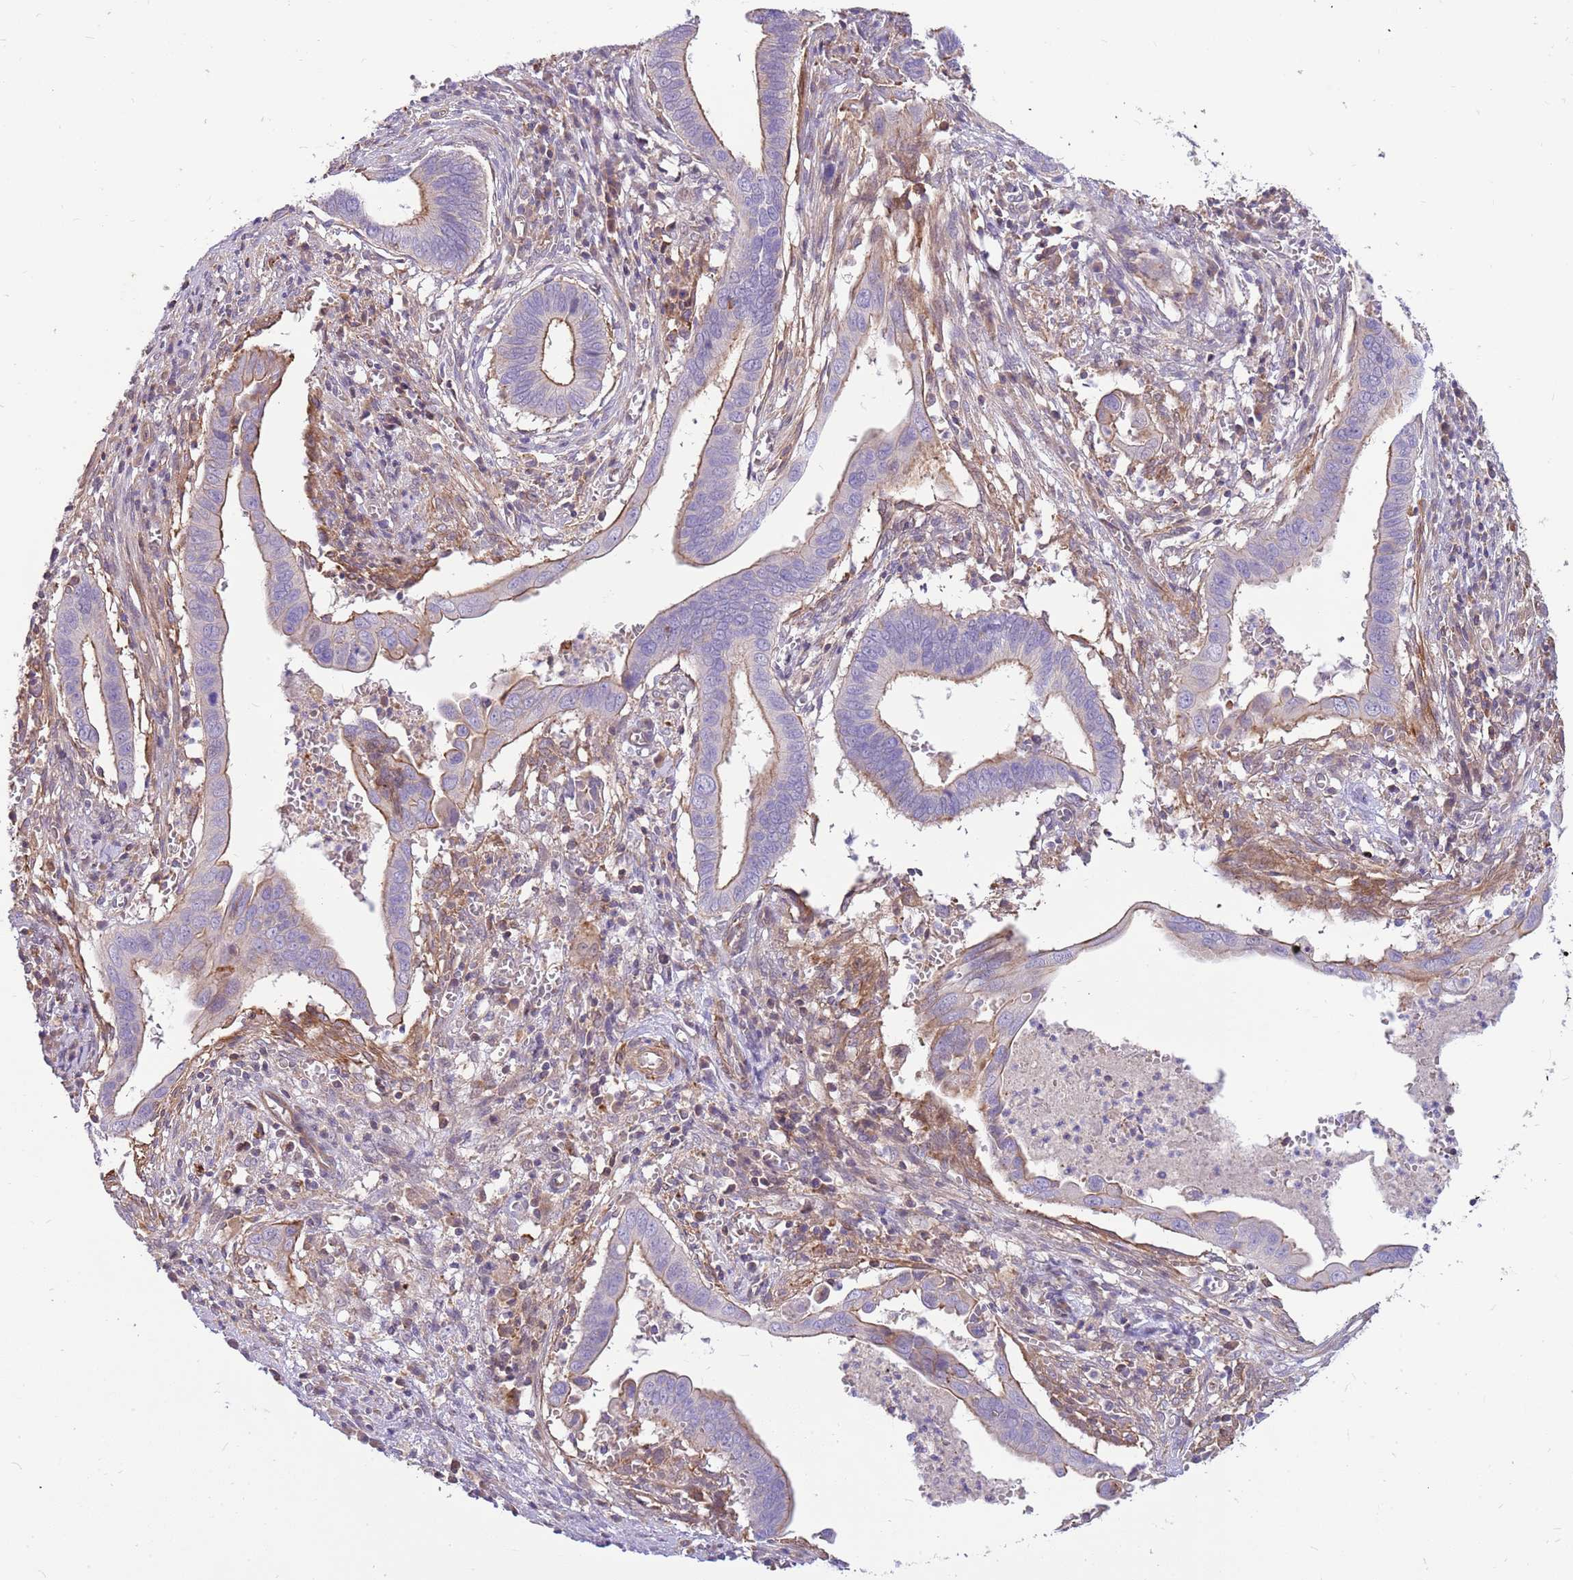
{"staining": {"intensity": "moderate", "quantity": "25%-75%", "location": "cytoplasmic/membranous"}, "tissue": "cervical cancer", "cell_type": "Tumor cells", "image_type": "cancer", "snomed": [{"axis": "morphology", "description": "Adenocarcinoma, NOS"}, {"axis": "topography", "description": "Cervix"}], "caption": "Immunohistochemistry (IHC) image of cervical adenocarcinoma stained for a protein (brown), which displays medium levels of moderate cytoplasmic/membranous staining in approximately 25%-75% of tumor cells.", "gene": "MVD", "patient": {"sex": "female", "age": 42}}